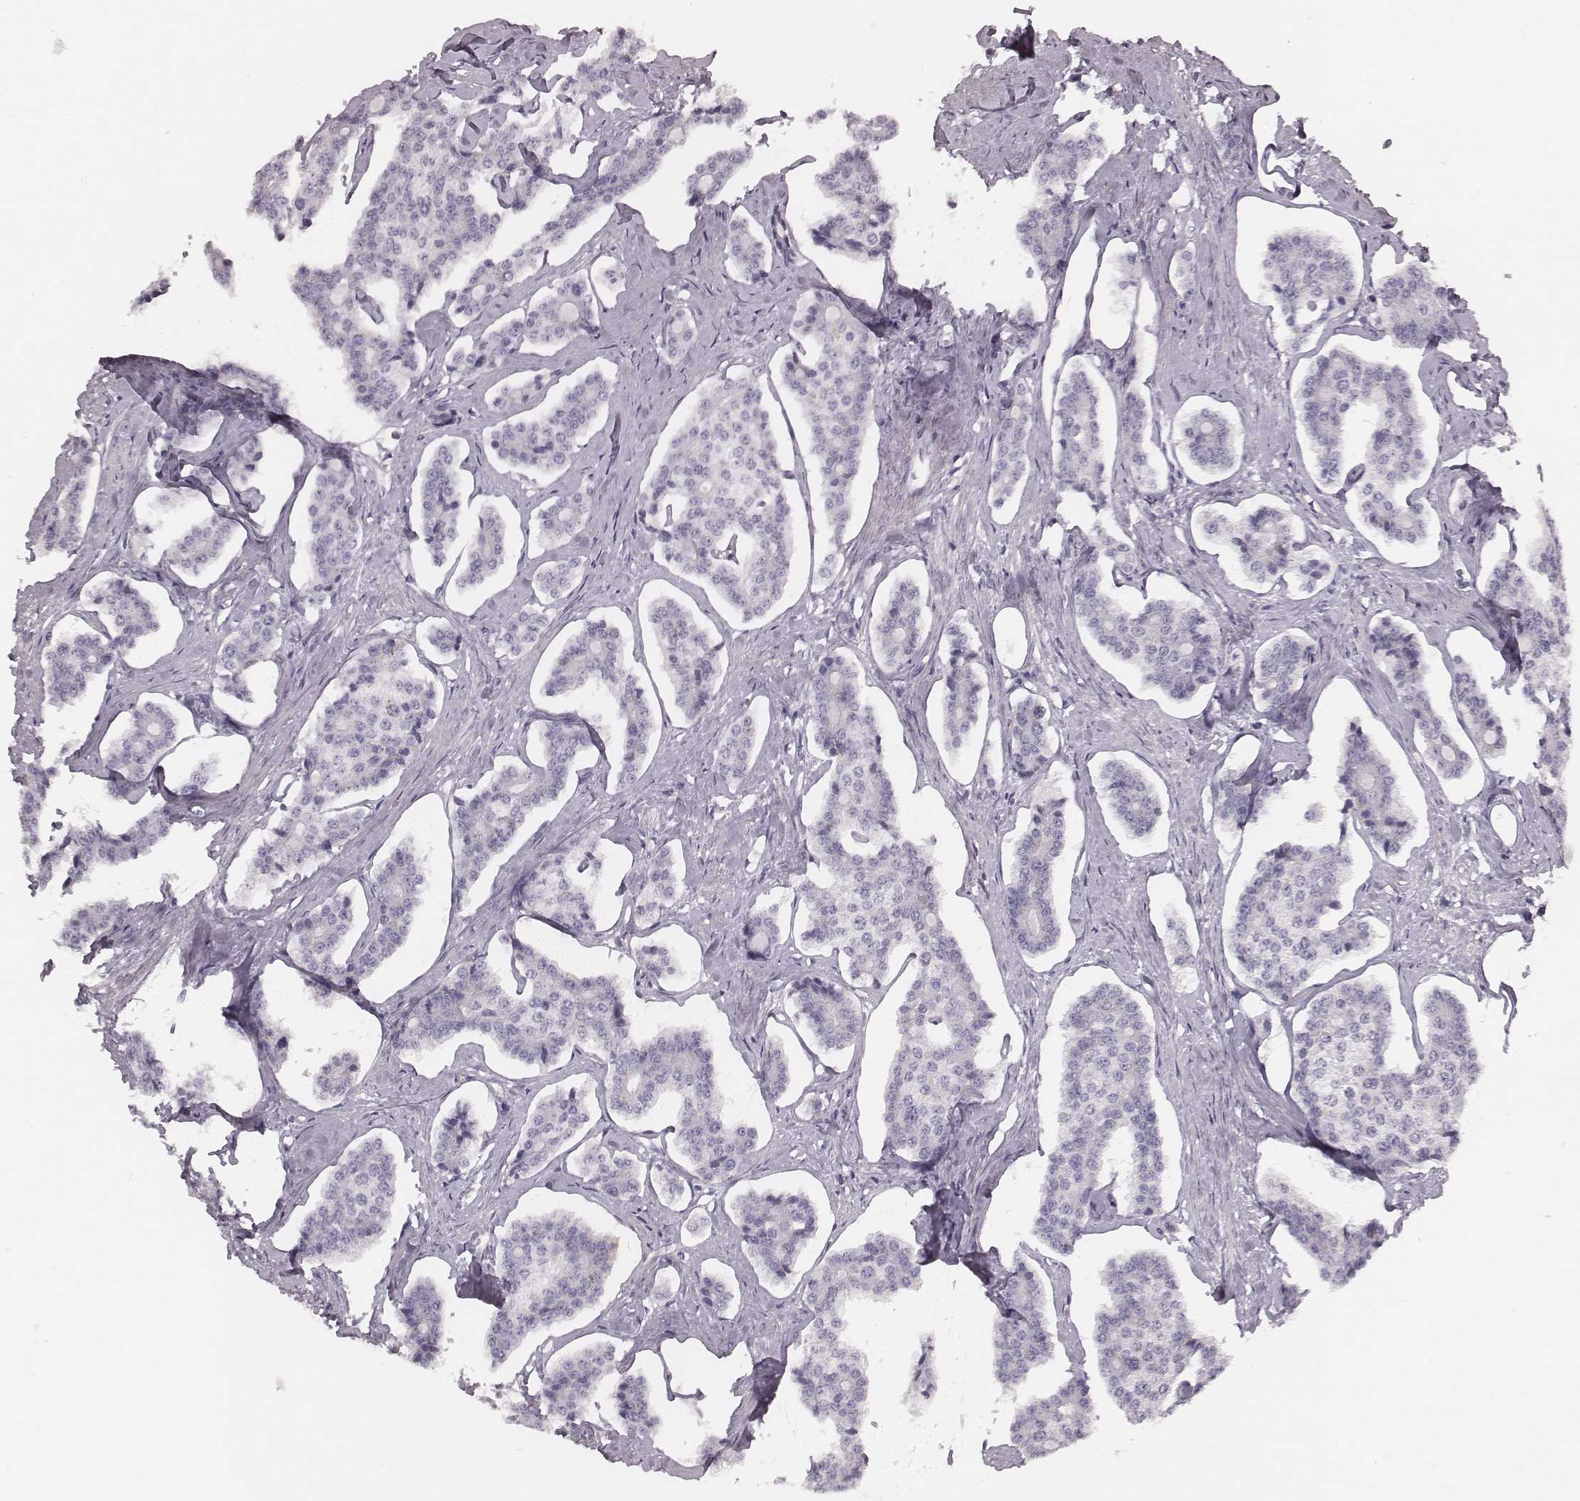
{"staining": {"intensity": "negative", "quantity": "none", "location": "none"}, "tissue": "carcinoid", "cell_type": "Tumor cells", "image_type": "cancer", "snomed": [{"axis": "morphology", "description": "Carcinoid, malignant, NOS"}, {"axis": "topography", "description": "Small intestine"}], "caption": "The immunohistochemistry histopathology image has no significant staining in tumor cells of carcinoid (malignant) tissue.", "gene": "ZNF365", "patient": {"sex": "female", "age": 65}}